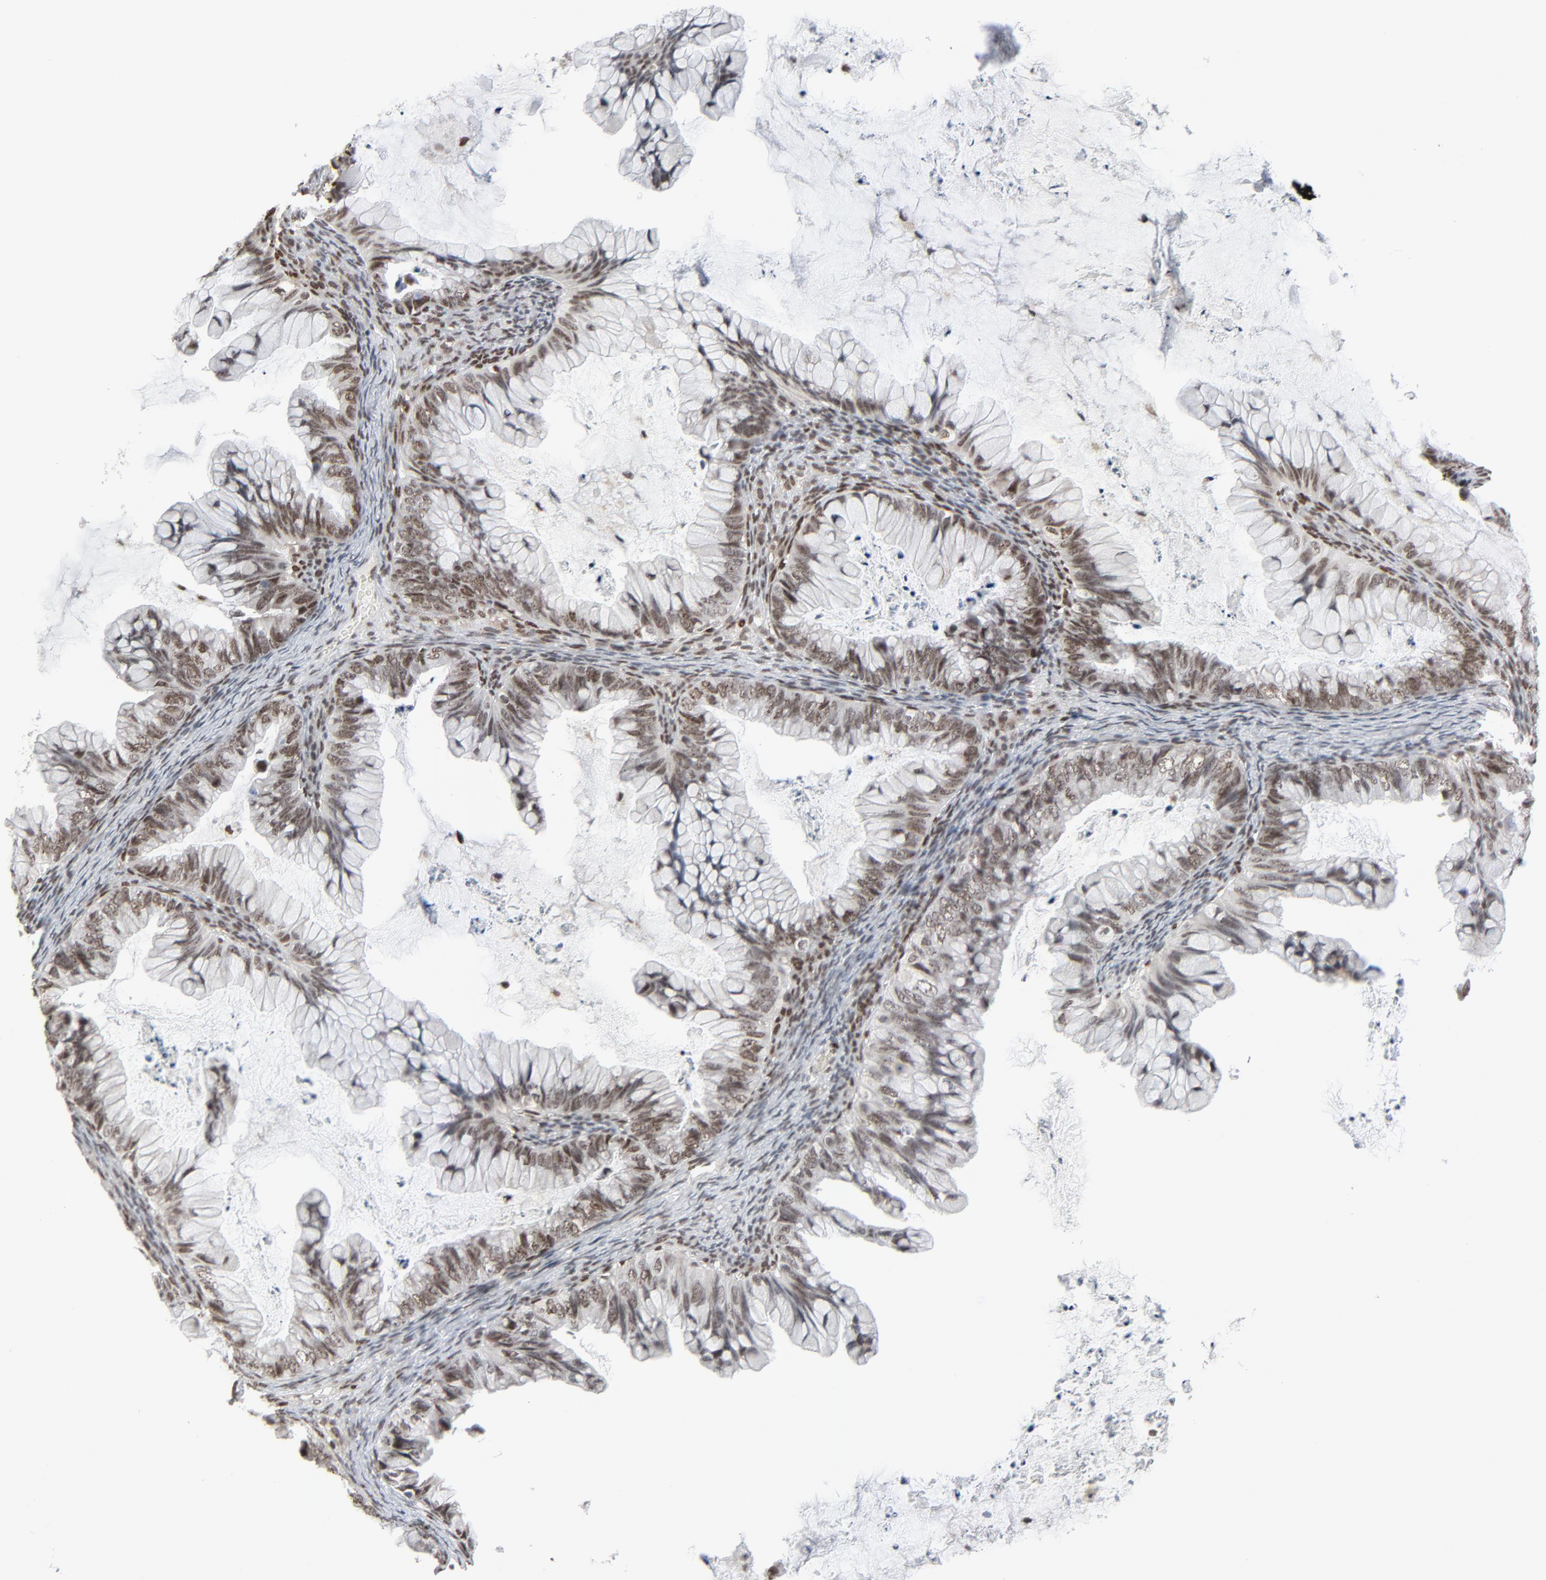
{"staining": {"intensity": "strong", "quantity": ">75%", "location": "nuclear"}, "tissue": "ovarian cancer", "cell_type": "Tumor cells", "image_type": "cancer", "snomed": [{"axis": "morphology", "description": "Cystadenocarcinoma, mucinous, NOS"}, {"axis": "topography", "description": "Ovary"}], "caption": "A high amount of strong nuclear staining is appreciated in approximately >75% of tumor cells in ovarian mucinous cystadenocarcinoma tissue.", "gene": "CUX1", "patient": {"sex": "female", "age": 36}}